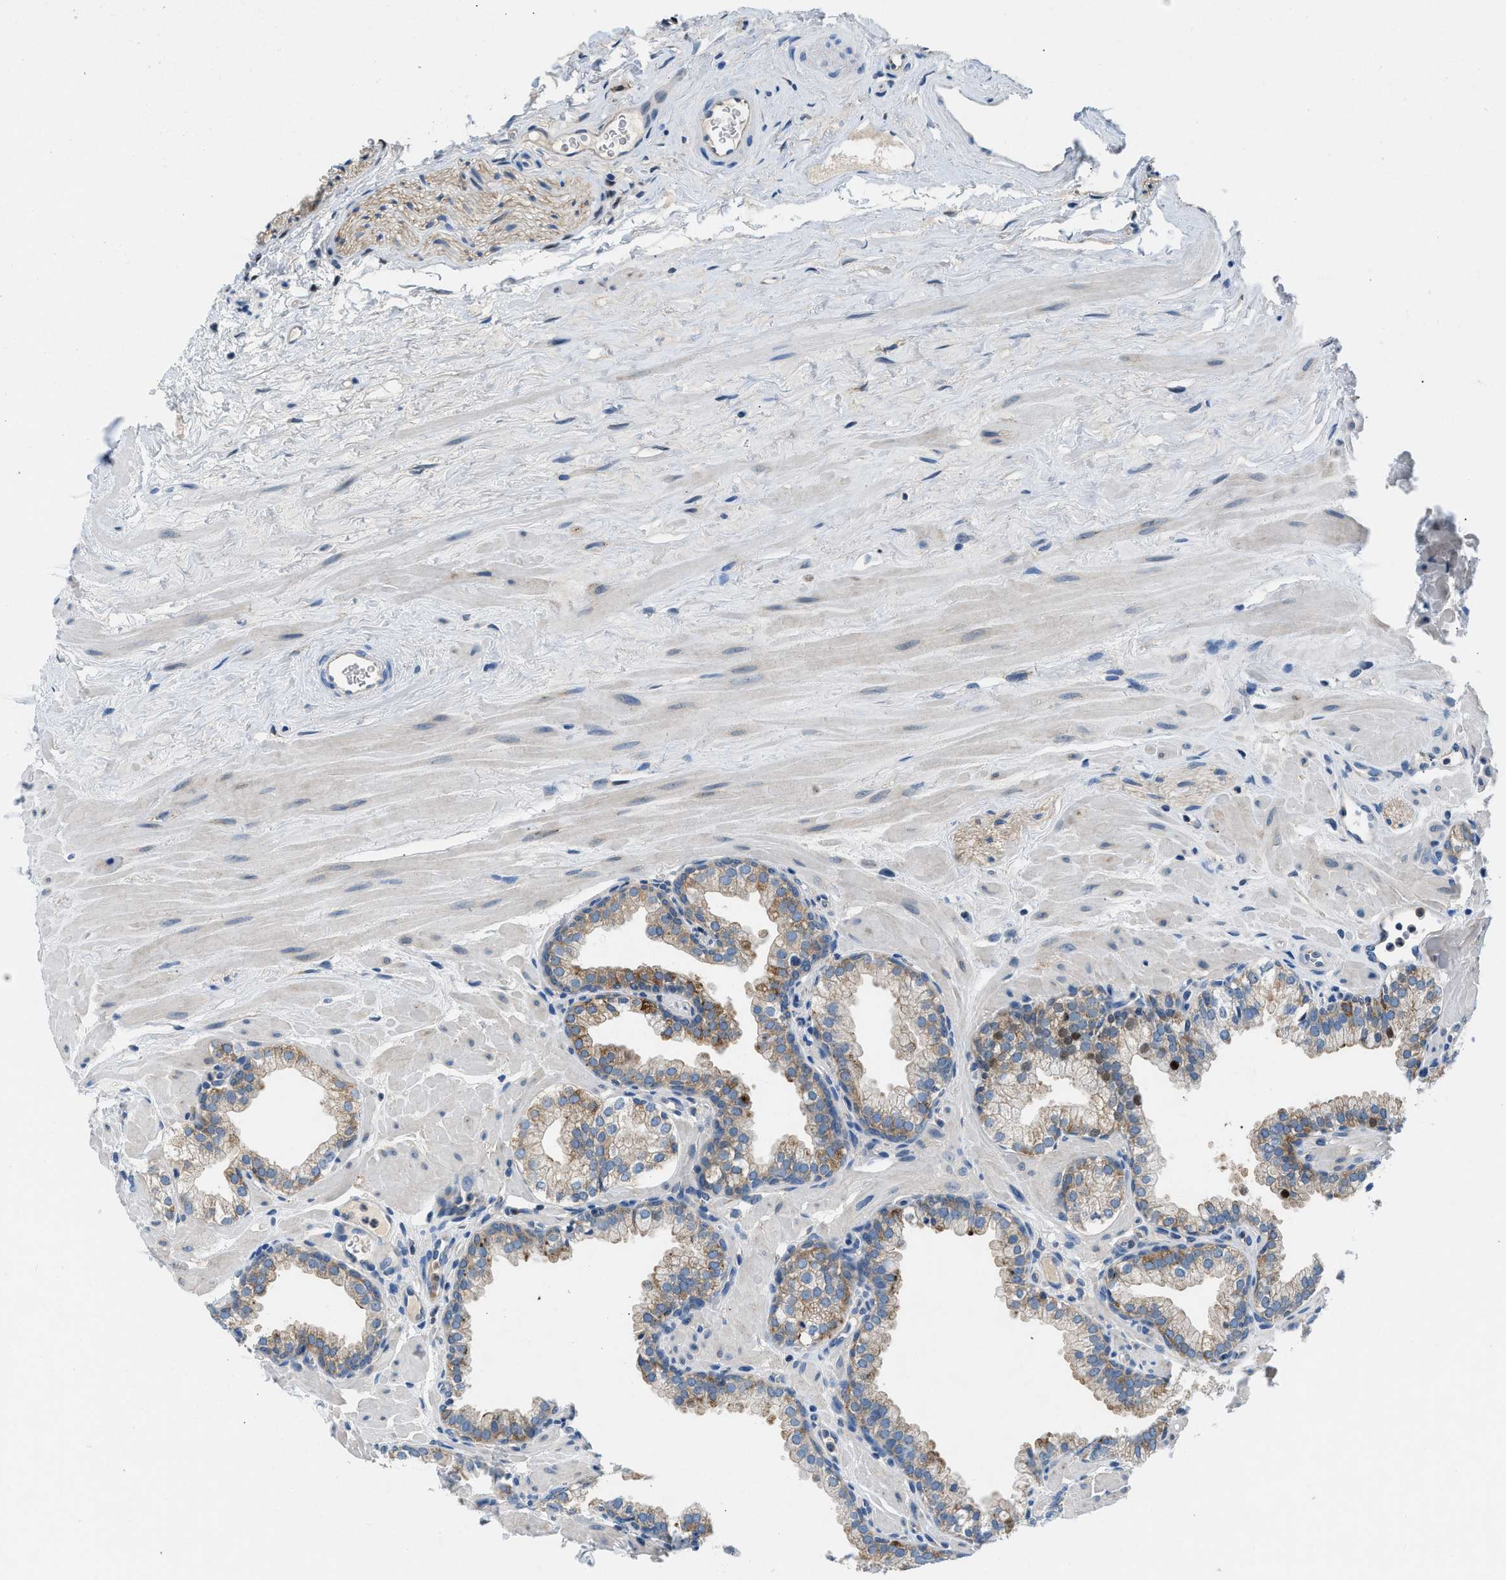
{"staining": {"intensity": "moderate", "quantity": "25%-75%", "location": "cytoplasmic/membranous"}, "tissue": "prostate", "cell_type": "Glandular cells", "image_type": "normal", "snomed": [{"axis": "morphology", "description": "Normal tissue, NOS"}, {"axis": "morphology", "description": "Urothelial carcinoma, Low grade"}, {"axis": "topography", "description": "Urinary bladder"}, {"axis": "topography", "description": "Prostate"}], "caption": "Immunohistochemical staining of normal human prostate reveals medium levels of moderate cytoplasmic/membranous positivity in about 25%-75% of glandular cells.", "gene": "BNC2", "patient": {"sex": "male", "age": 60}}